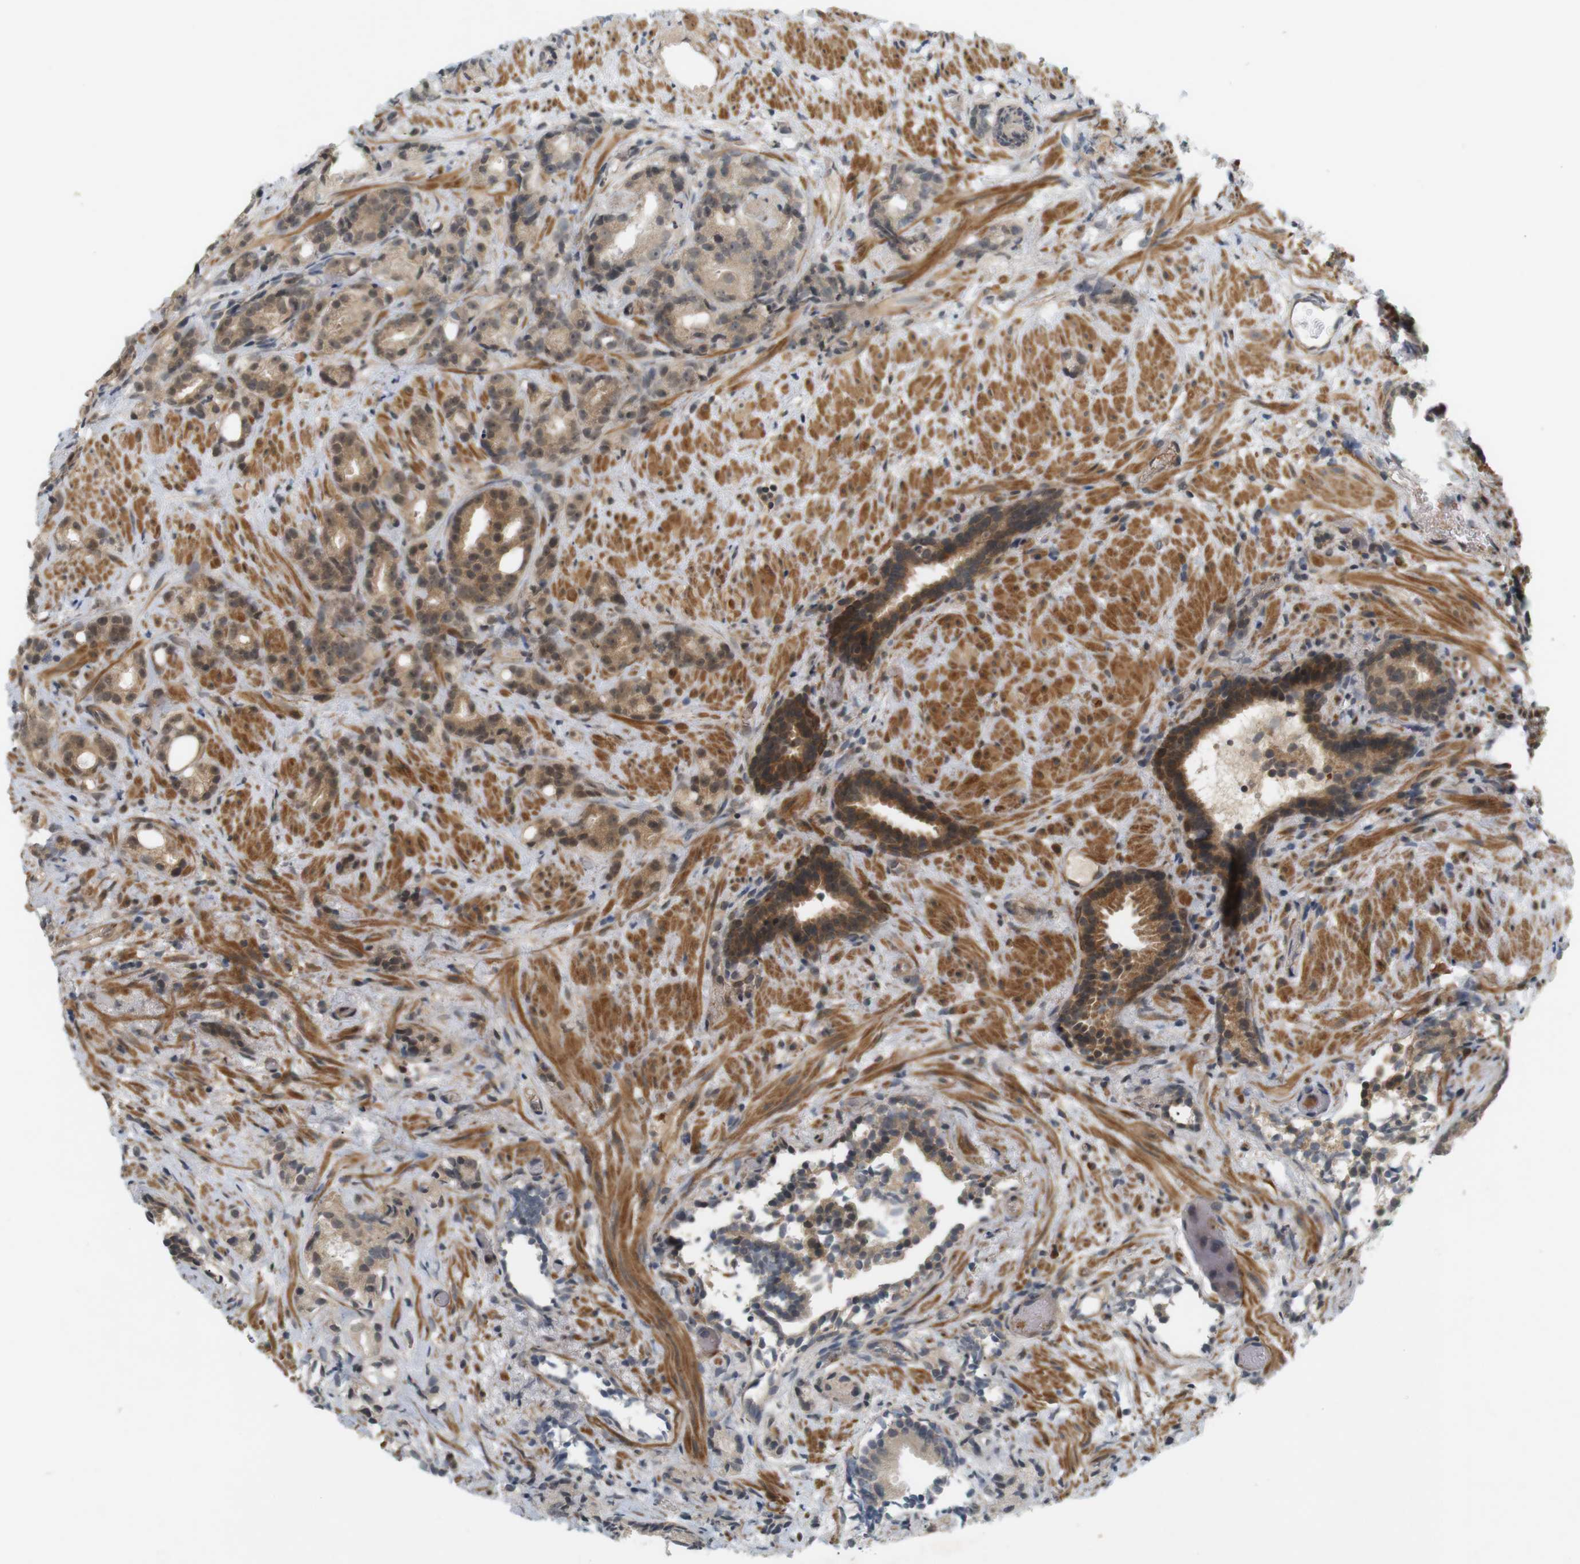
{"staining": {"intensity": "moderate", "quantity": ">75%", "location": "cytoplasmic/membranous,nuclear"}, "tissue": "prostate cancer", "cell_type": "Tumor cells", "image_type": "cancer", "snomed": [{"axis": "morphology", "description": "Adenocarcinoma, Low grade"}, {"axis": "topography", "description": "Prostate"}], "caption": "IHC of prostate low-grade adenocarcinoma demonstrates medium levels of moderate cytoplasmic/membranous and nuclear staining in about >75% of tumor cells. (Brightfield microscopy of DAB IHC at high magnification).", "gene": "SOCS6", "patient": {"sex": "male", "age": 89}}